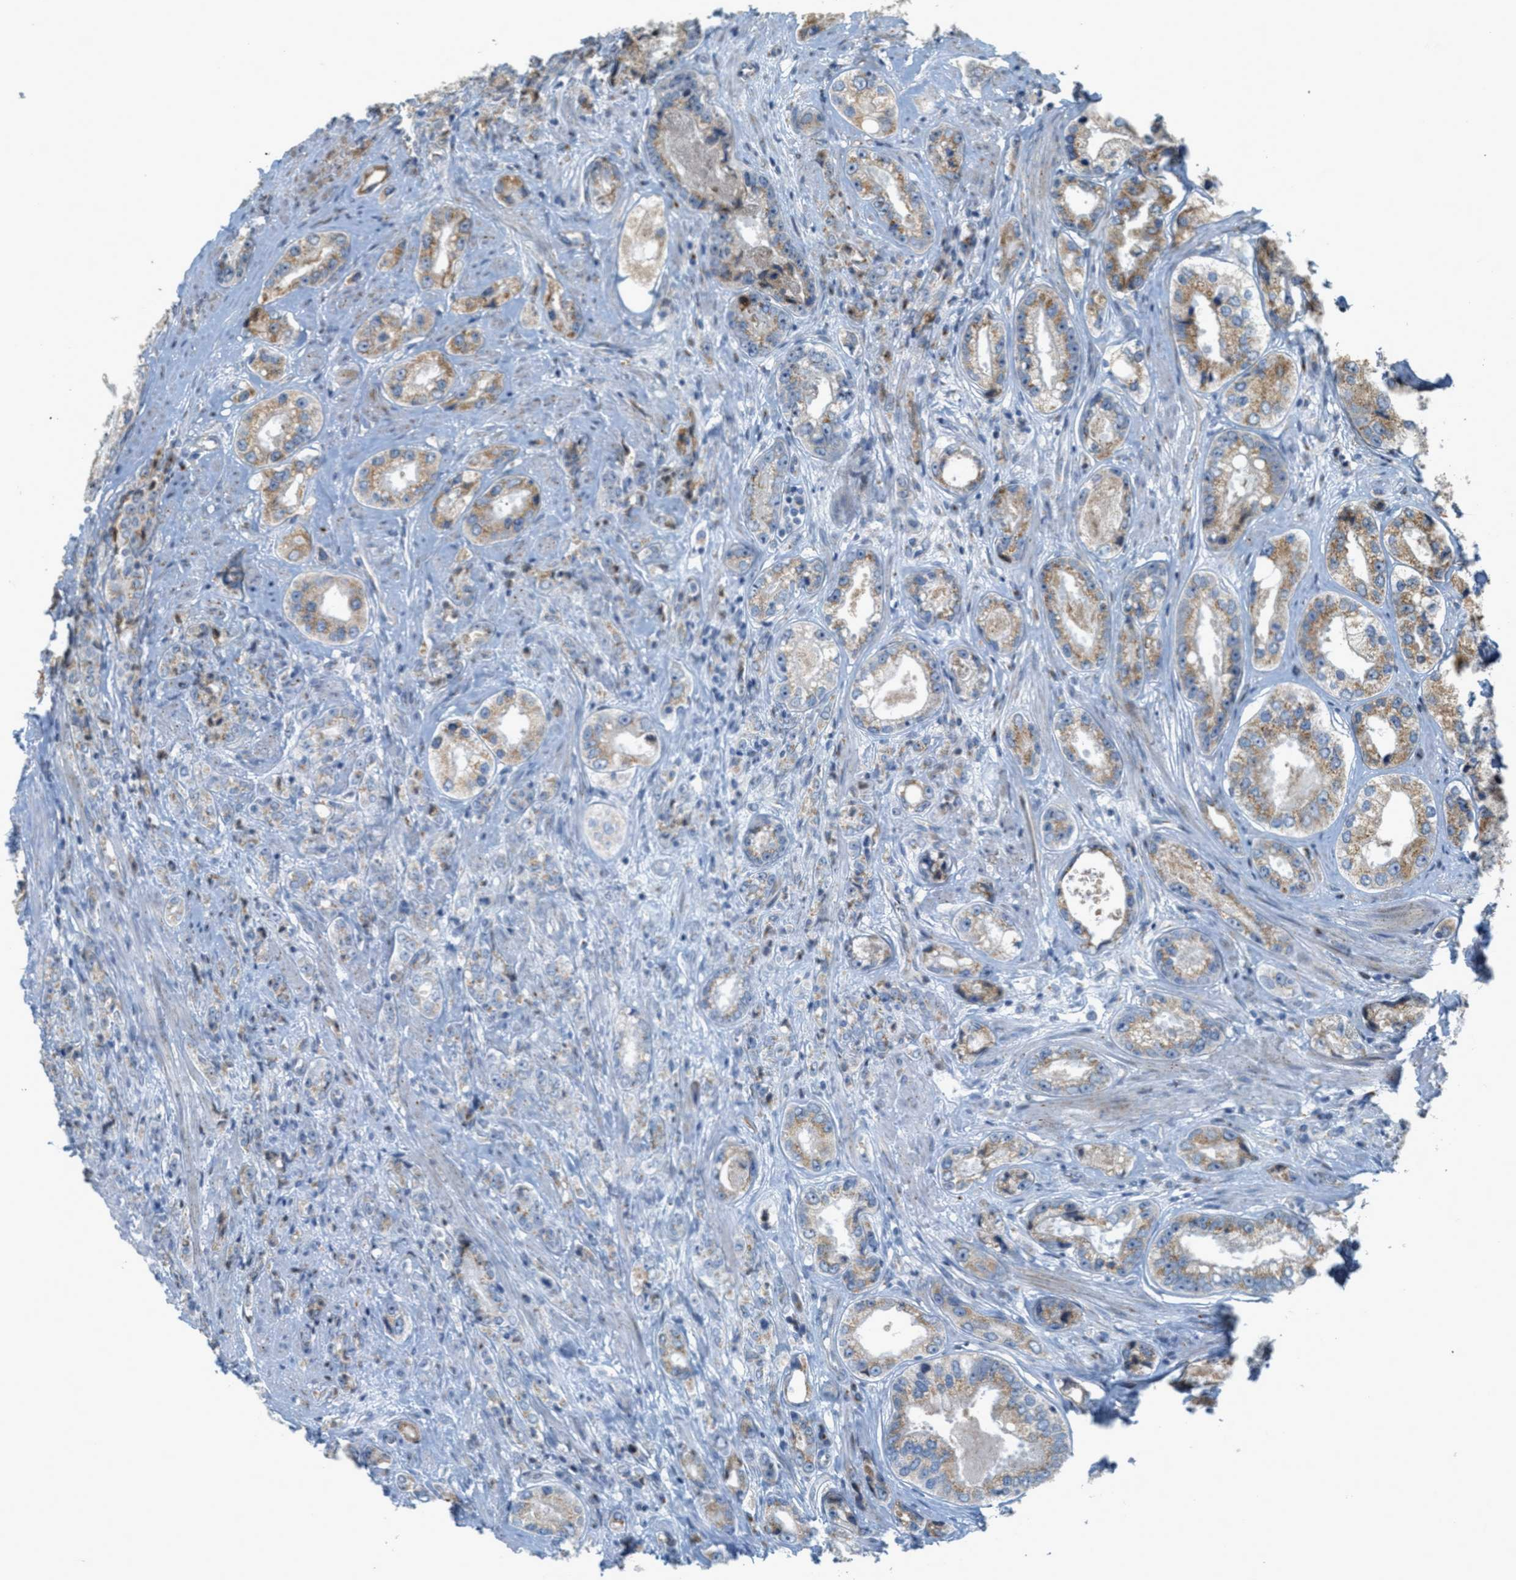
{"staining": {"intensity": "moderate", "quantity": ">75%", "location": "cytoplasmic/membranous"}, "tissue": "prostate cancer", "cell_type": "Tumor cells", "image_type": "cancer", "snomed": [{"axis": "morphology", "description": "Adenocarcinoma, High grade"}, {"axis": "topography", "description": "Prostate"}], "caption": "Protein analysis of prostate cancer (high-grade adenocarcinoma) tissue shows moderate cytoplasmic/membranous staining in about >75% of tumor cells.", "gene": "ZFPL1", "patient": {"sex": "male", "age": 61}}